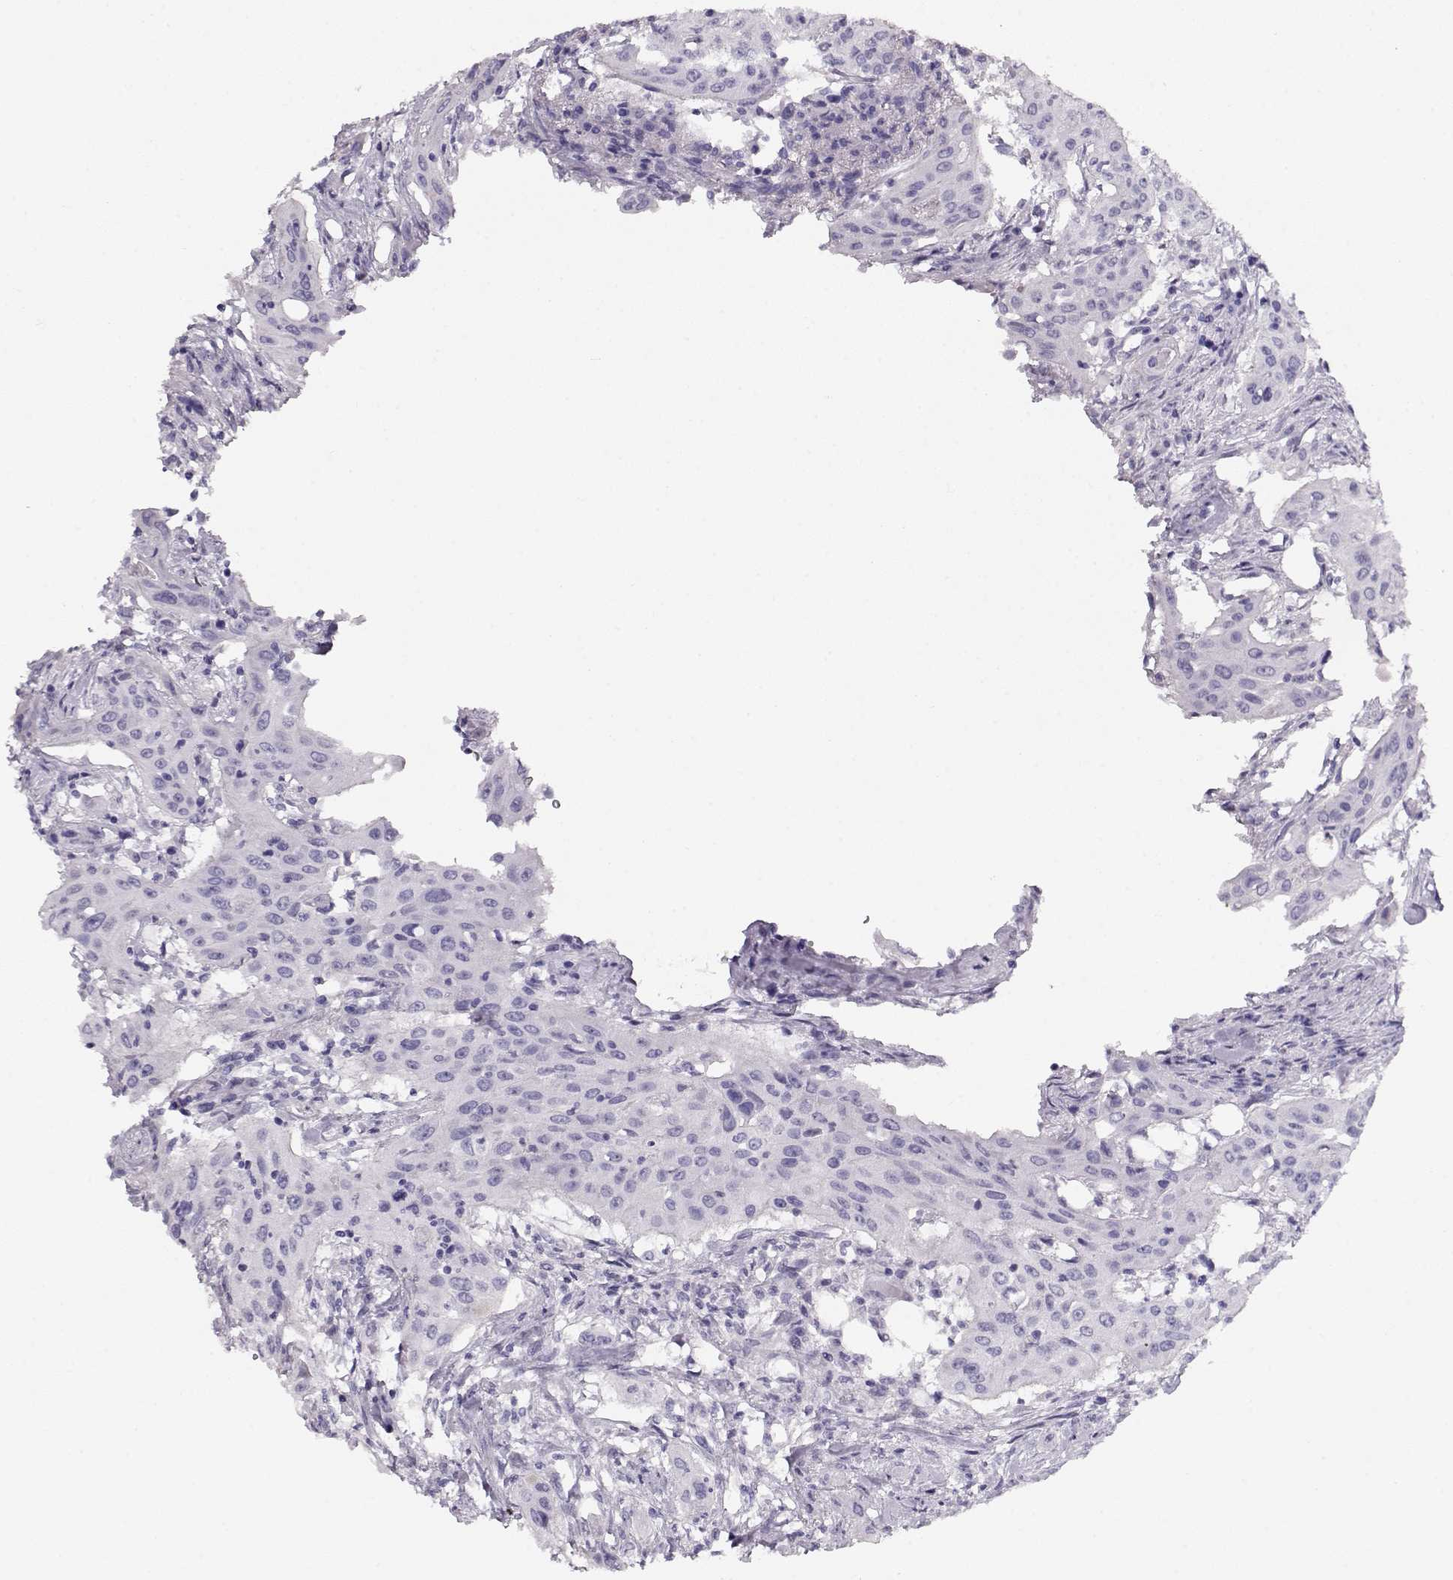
{"staining": {"intensity": "negative", "quantity": "none", "location": "none"}, "tissue": "urothelial cancer", "cell_type": "Tumor cells", "image_type": "cancer", "snomed": [{"axis": "morphology", "description": "Urothelial carcinoma, High grade"}, {"axis": "topography", "description": "Urinary bladder"}], "caption": "A photomicrograph of human urothelial carcinoma (high-grade) is negative for staining in tumor cells.", "gene": "ACTN2", "patient": {"sex": "male", "age": 82}}